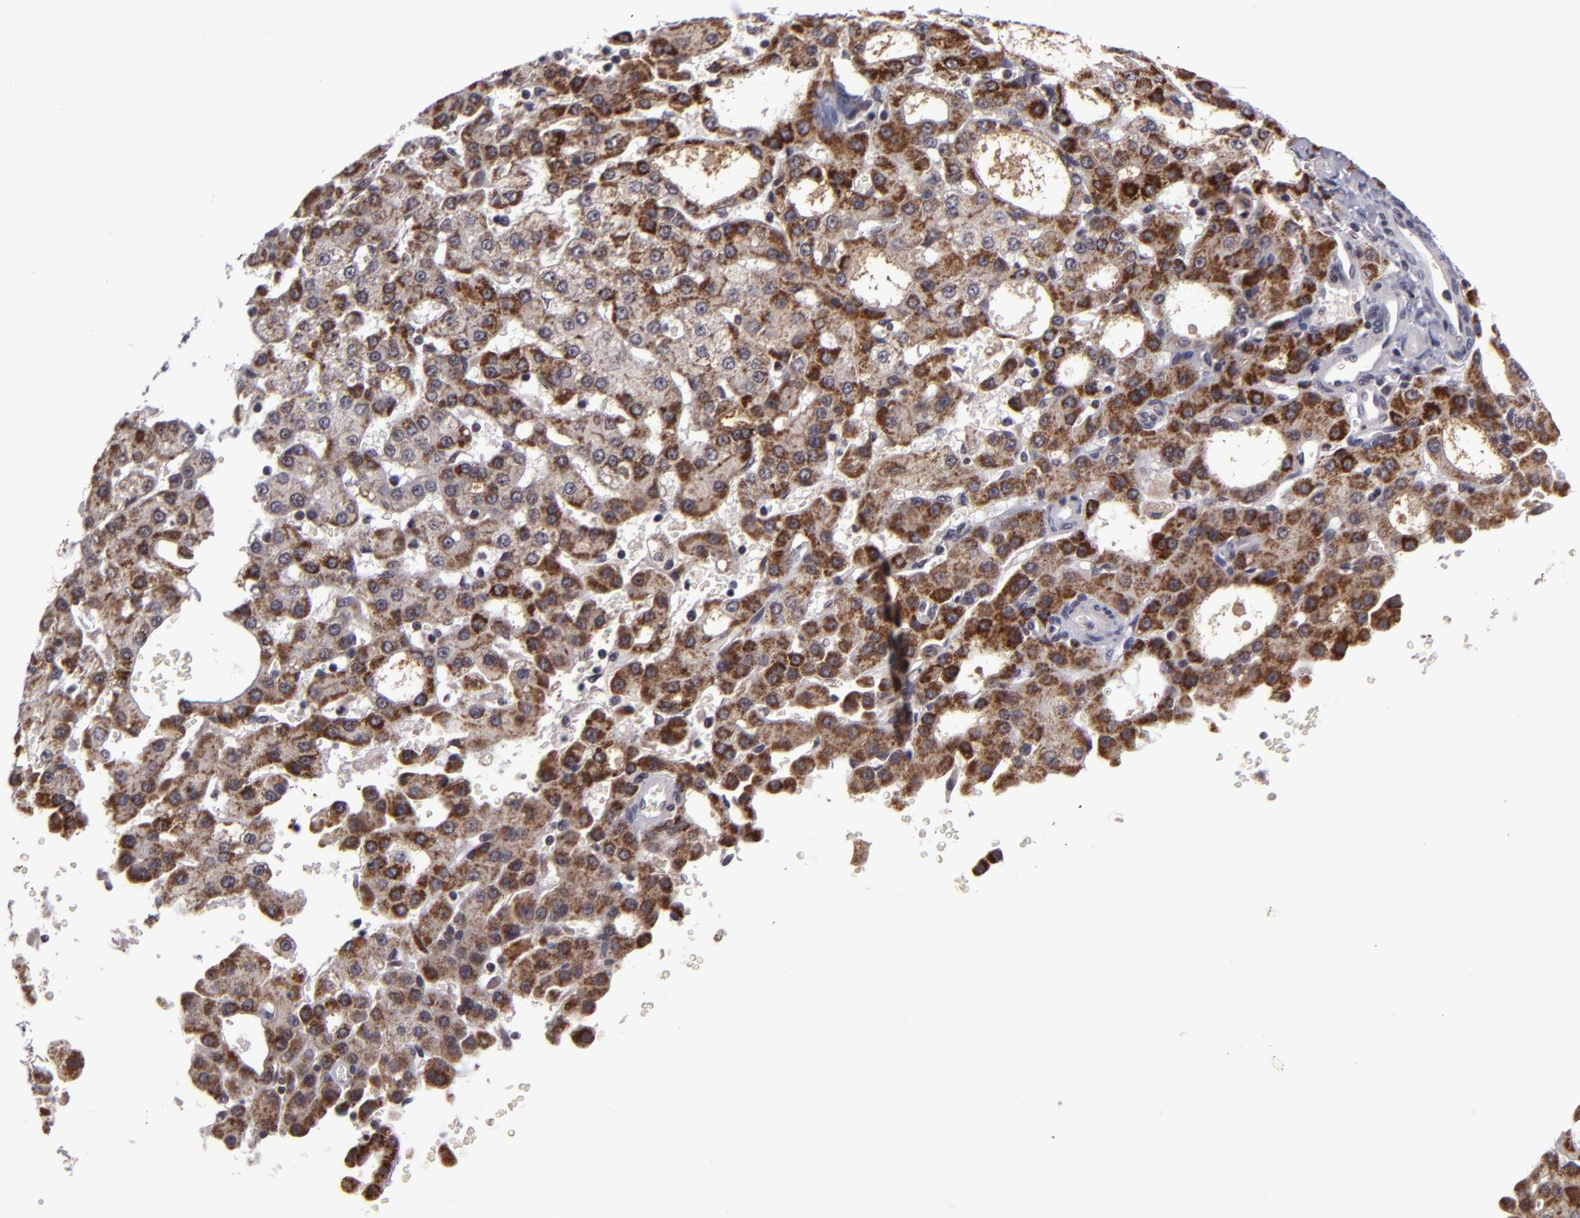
{"staining": {"intensity": "moderate", "quantity": ">75%", "location": "cytoplasmic/membranous"}, "tissue": "liver cancer", "cell_type": "Tumor cells", "image_type": "cancer", "snomed": [{"axis": "morphology", "description": "Carcinoma, Hepatocellular, NOS"}, {"axis": "topography", "description": "Liver"}], "caption": "Immunohistochemical staining of human hepatocellular carcinoma (liver) reveals moderate cytoplasmic/membranous protein positivity in approximately >75% of tumor cells. Nuclei are stained in blue.", "gene": "CASP8", "patient": {"sex": "male", "age": 47}}